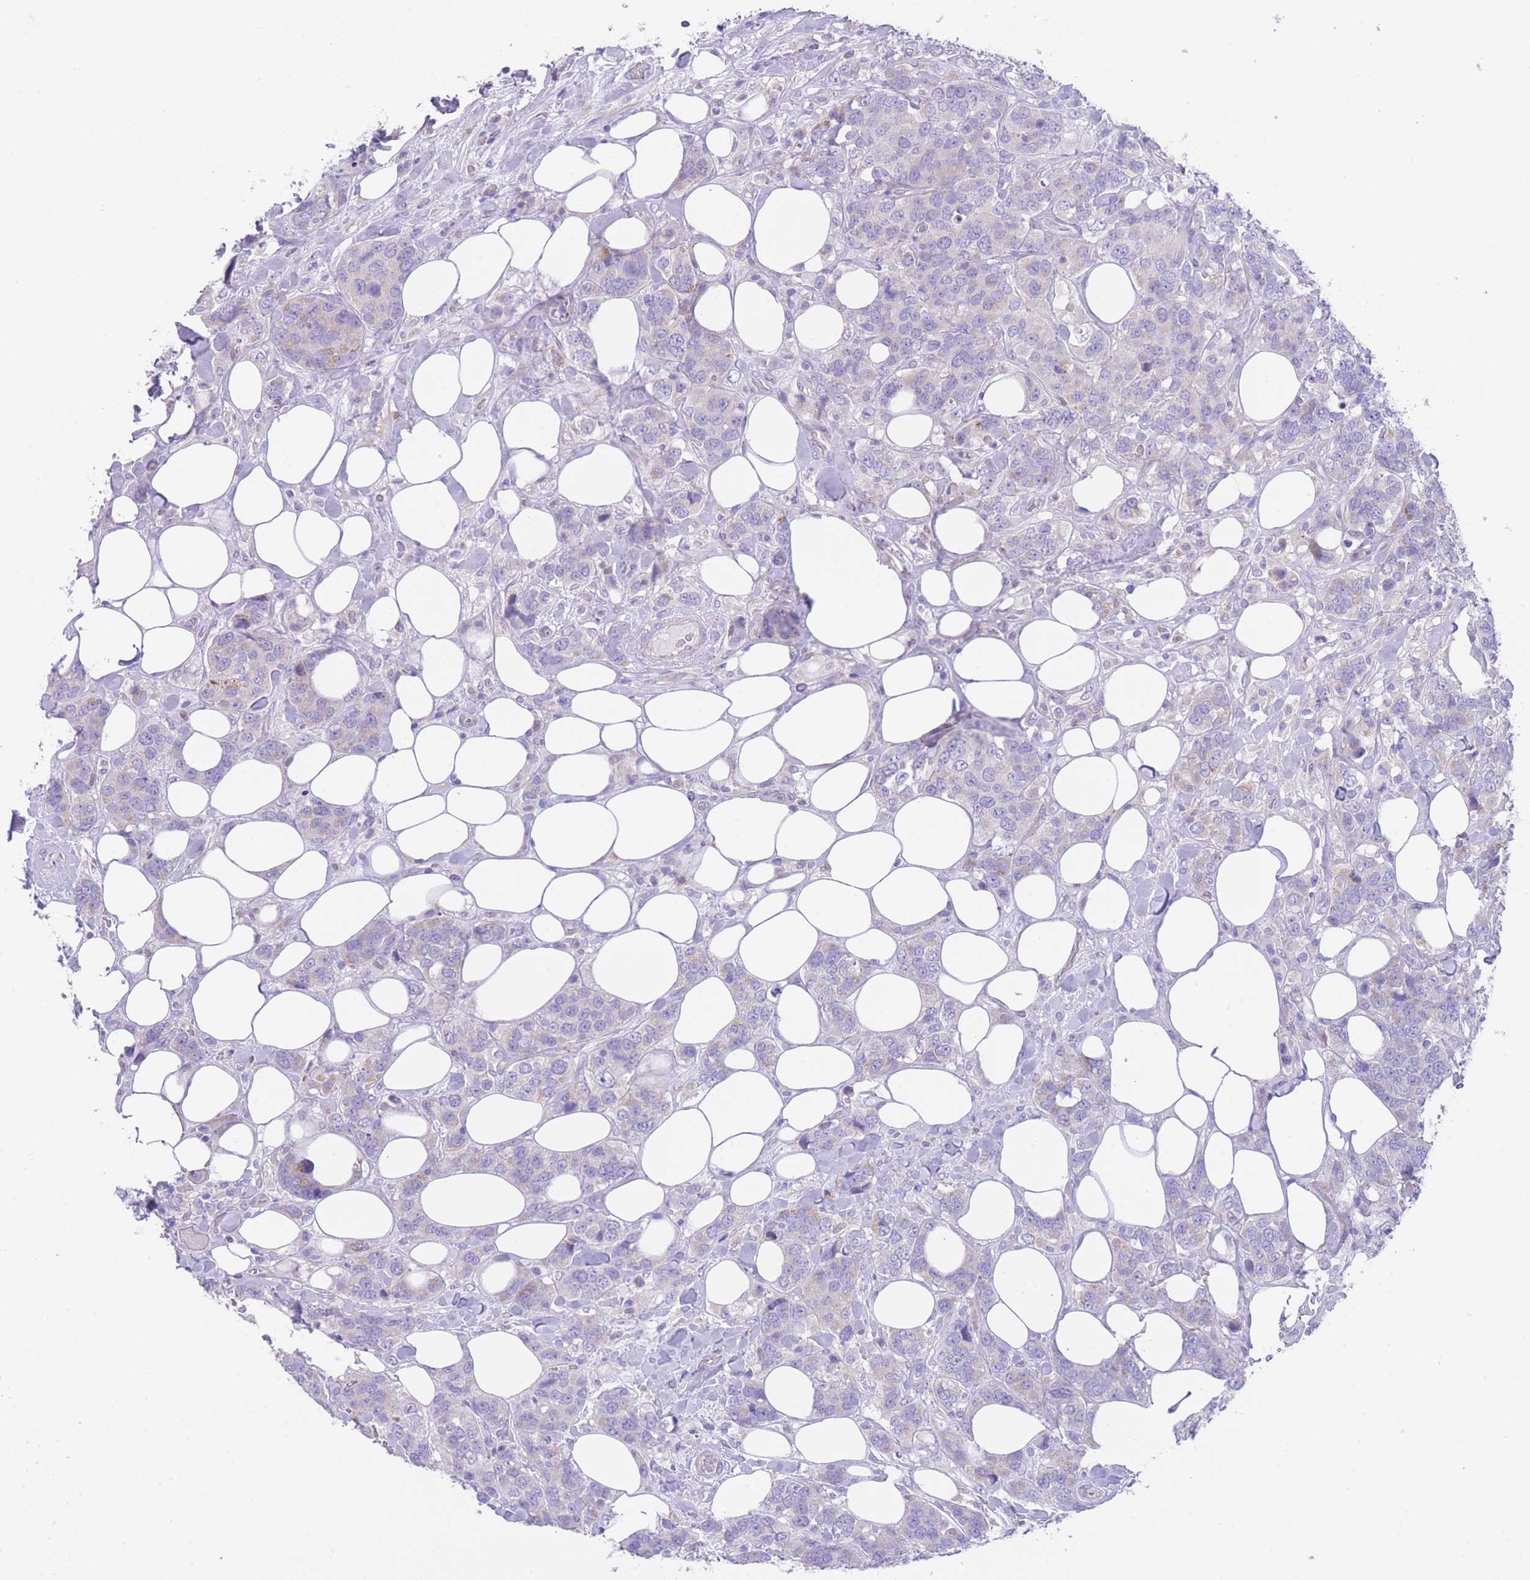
{"staining": {"intensity": "negative", "quantity": "none", "location": "none"}, "tissue": "breast cancer", "cell_type": "Tumor cells", "image_type": "cancer", "snomed": [{"axis": "morphology", "description": "Lobular carcinoma"}, {"axis": "topography", "description": "Breast"}], "caption": "High magnification brightfield microscopy of breast cancer stained with DAB (brown) and counterstained with hematoxylin (blue): tumor cells show no significant expression.", "gene": "QTRT1", "patient": {"sex": "female", "age": 59}}